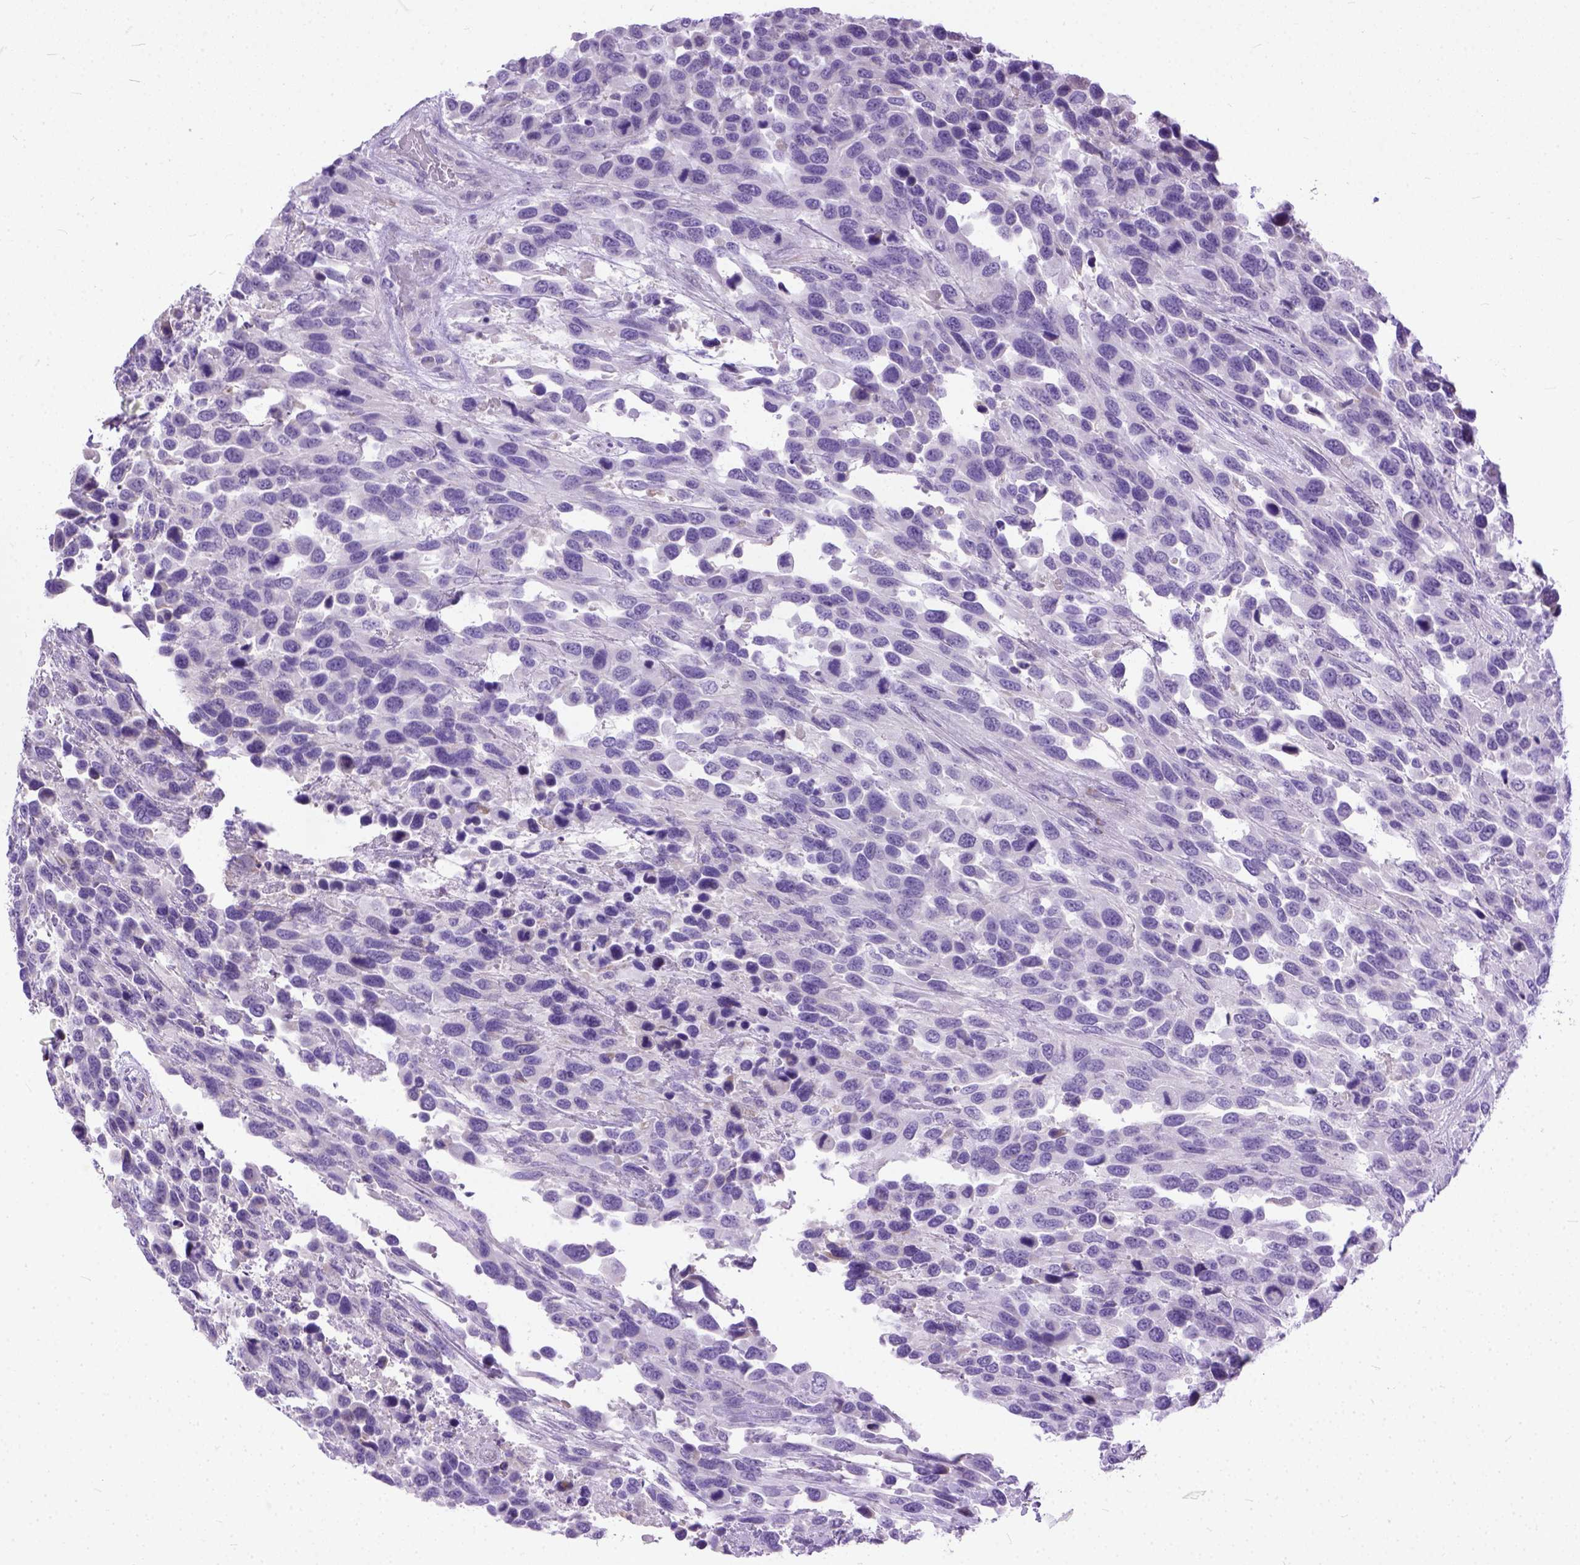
{"staining": {"intensity": "negative", "quantity": "none", "location": "none"}, "tissue": "urothelial cancer", "cell_type": "Tumor cells", "image_type": "cancer", "snomed": [{"axis": "morphology", "description": "Urothelial carcinoma, High grade"}, {"axis": "topography", "description": "Urinary bladder"}], "caption": "Tumor cells show no significant protein staining in urothelial carcinoma (high-grade).", "gene": "PLK5", "patient": {"sex": "female", "age": 70}}